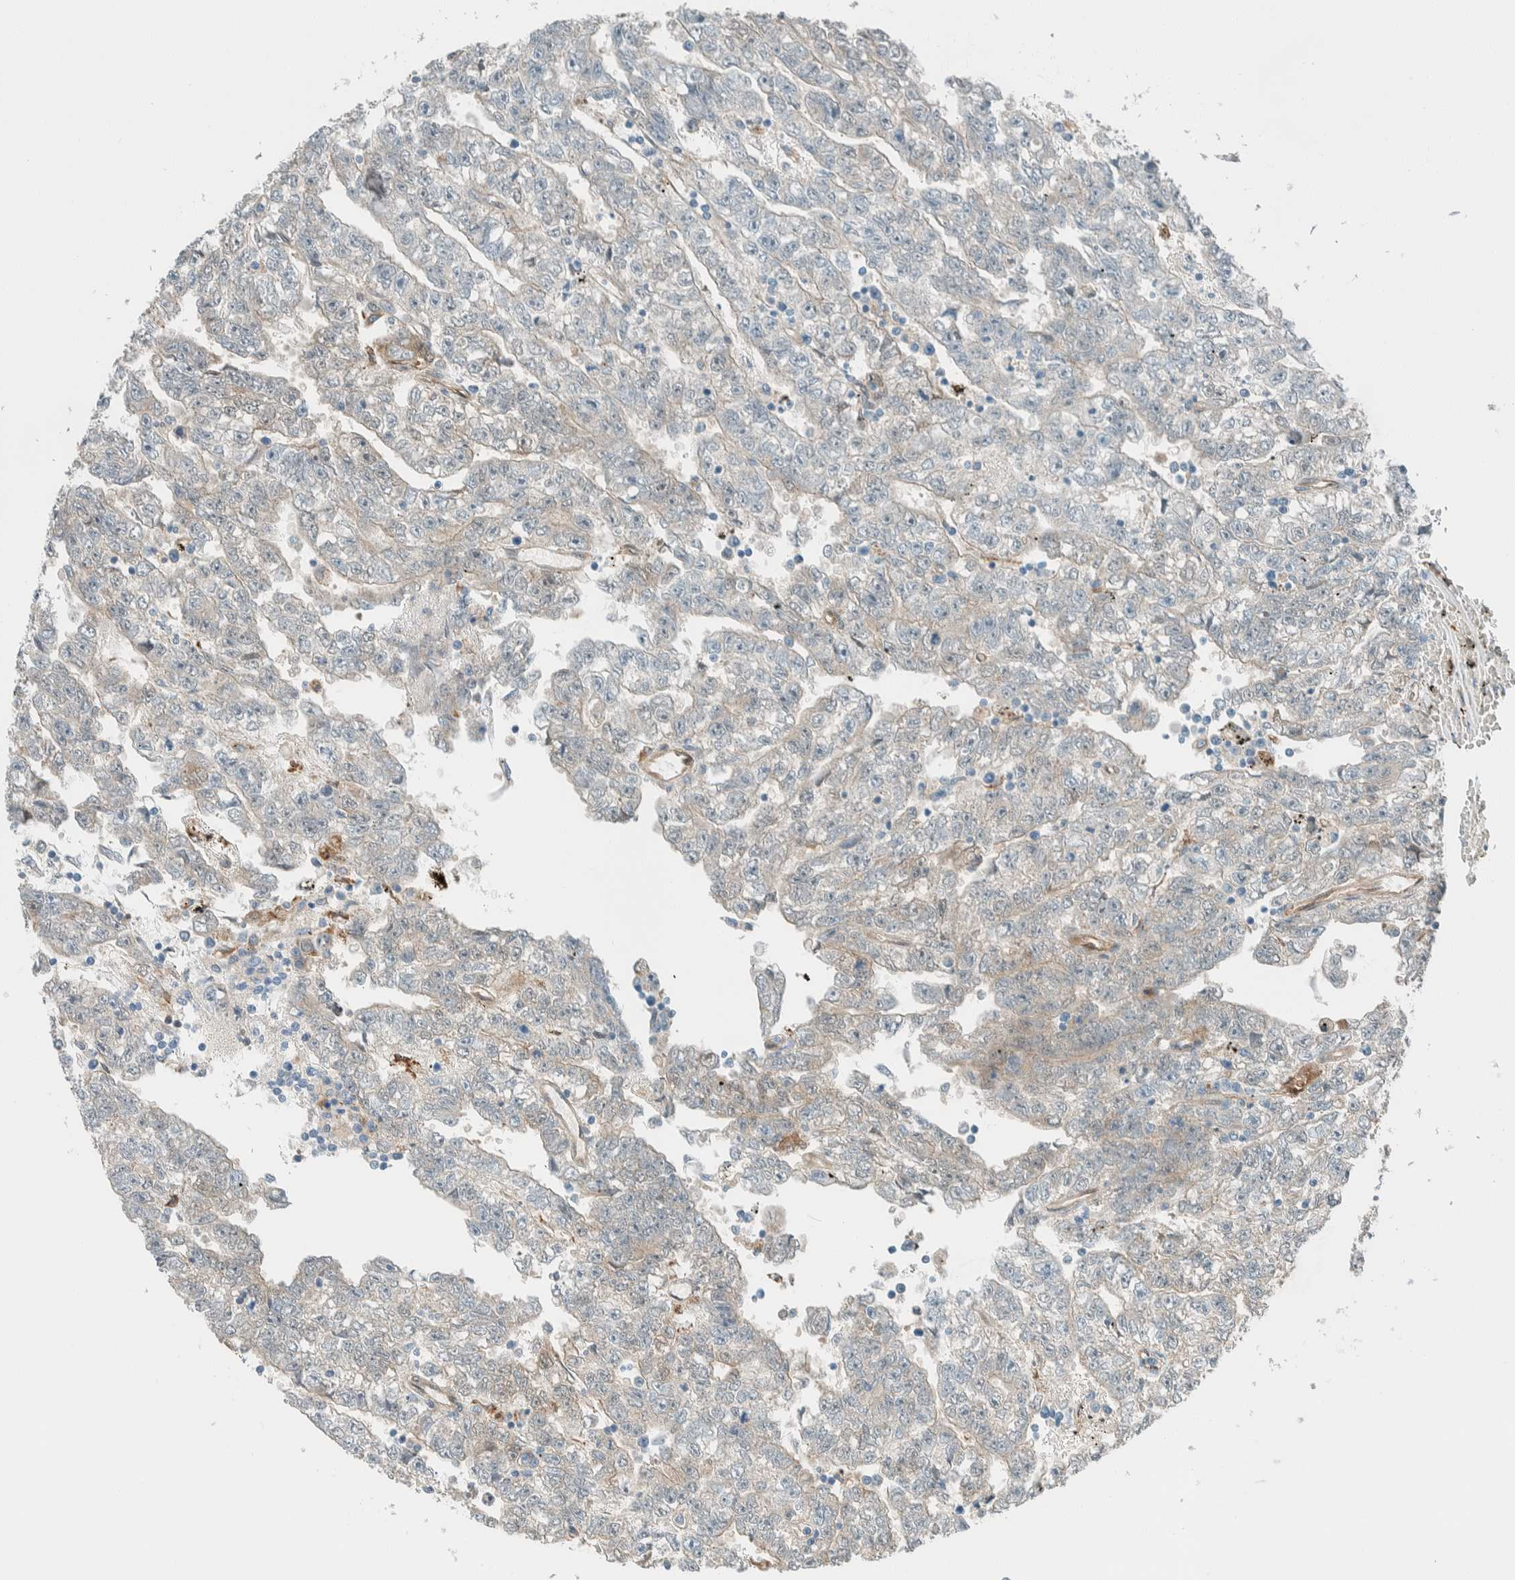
{"staining": {"intensity": "negative", "quantity": "none", "location": "none"}, "tissue": "testis cancer", "cell_type": "Tumor cells", "image_type": "cancer", "snomed": [{"axis": "morphology", "description": "Carcinoma, Embryonal, NOS"}, {"axis": "topography", "description": "Testis"}], "caption": "Testis embryonal carcinoma was stained to show a protein in brown. There is no significant positivity in tumor cells.", "gene": "NXN", "patient": {"sex": "male", "age": 25}}